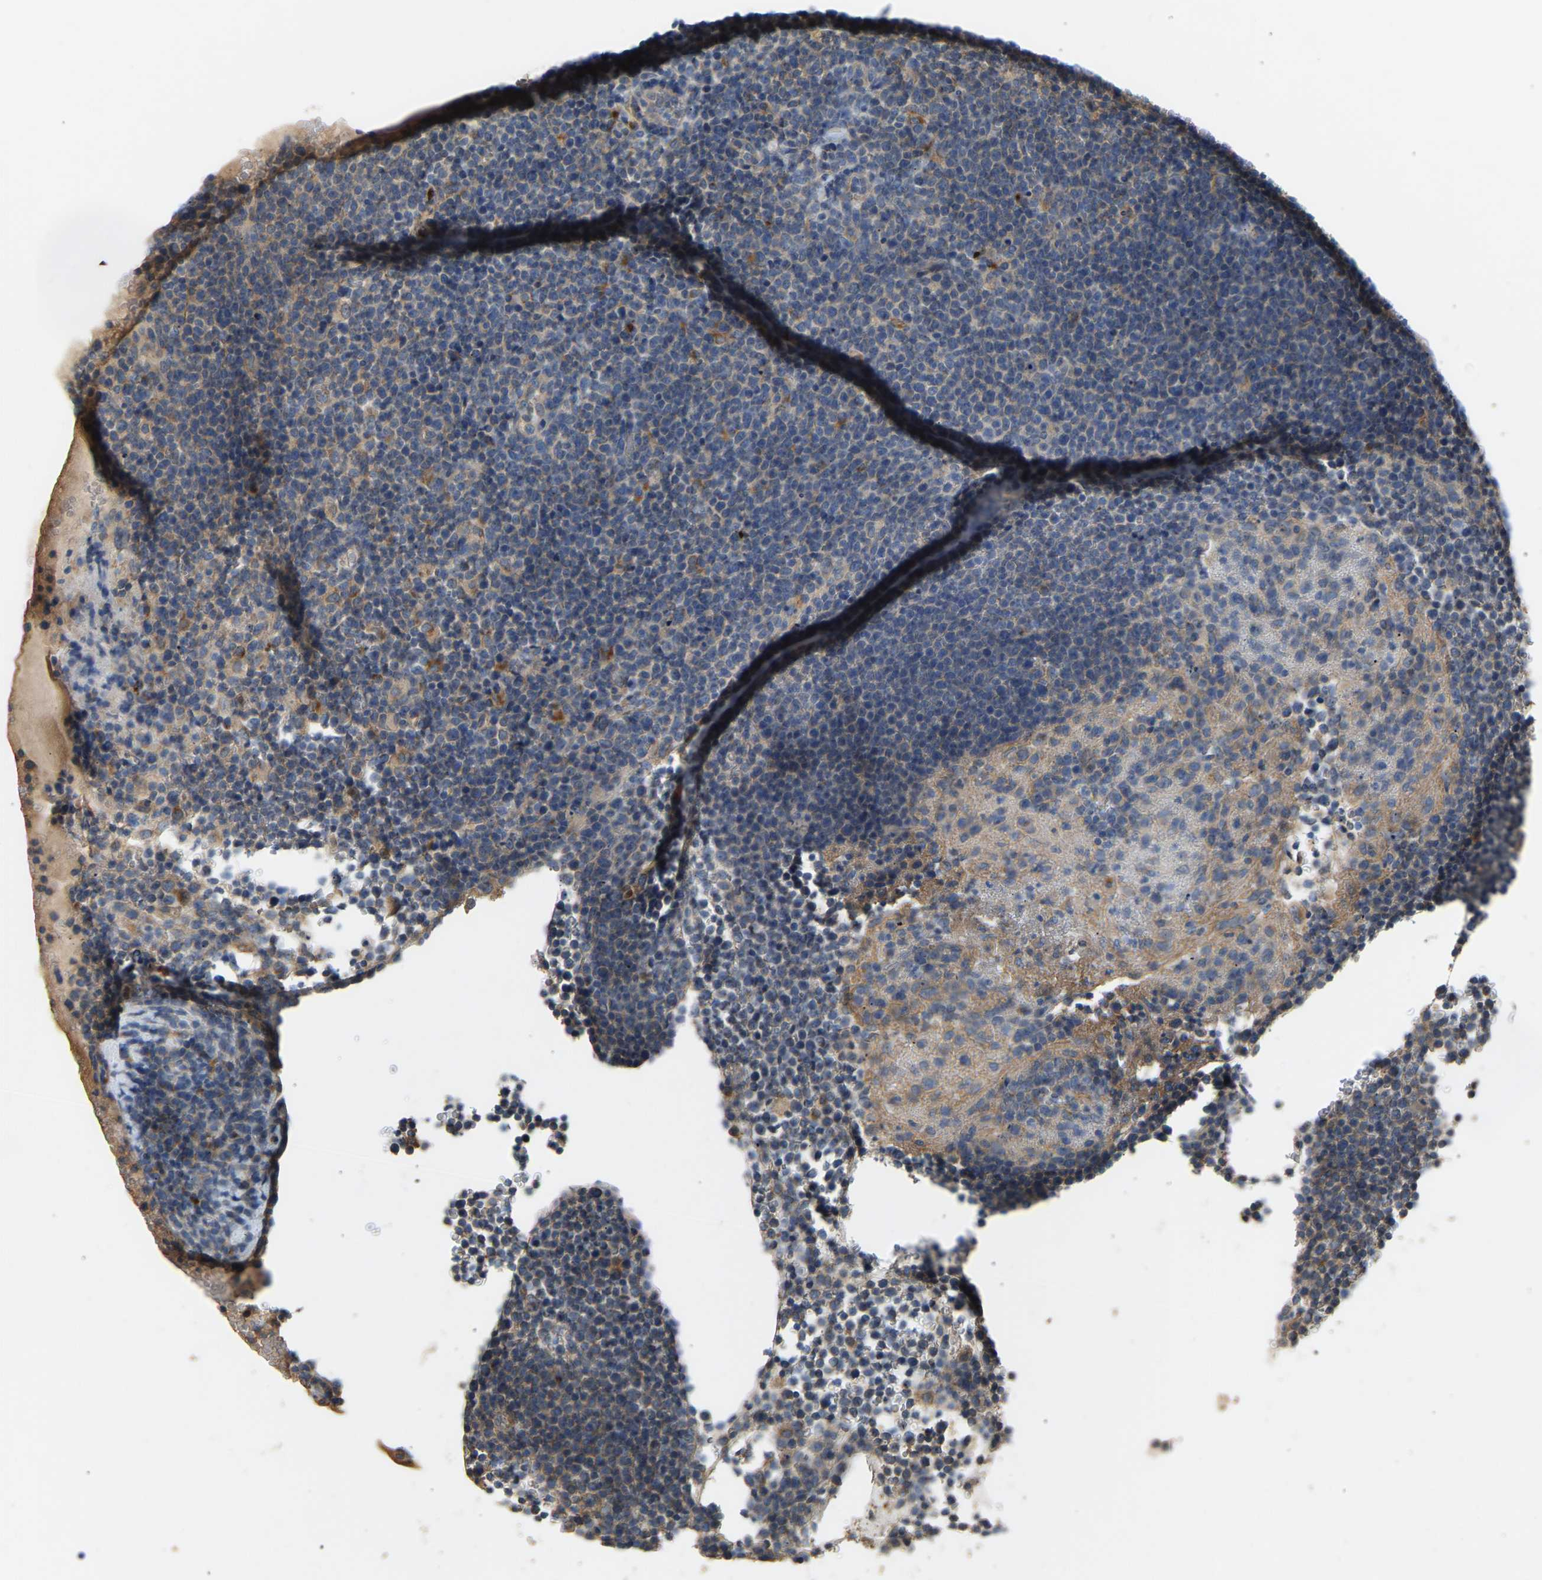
{"staining": {"intensity": "weak", "quantity": "25%-75%", "location": "cytoplasmic/membranous"}, "tissue": "lymphoma", "cell_type": "Tumor cells", "image_type": "cancer", "snomed": [{"axis": "morphology", "description": "Malignant lymphoma, non-Hodgkin's type, High grade"}, {"axis": "topography", "description": "Lymph node"}], "caption": "The micrograph reveals immunohistochemical staining of malignant lymphoma, non-Hodgkin's type (high-grade). There is weak cytoplasmic/membranous expression is identified in approximately 25%-75% of tumor cells. (Stains: DAB in brown, nuclei in blue, Microscopy: brightfield microscopy at high magnification).", "gene": "RGP1", "patient": {"sex": "male", "age": 61}}